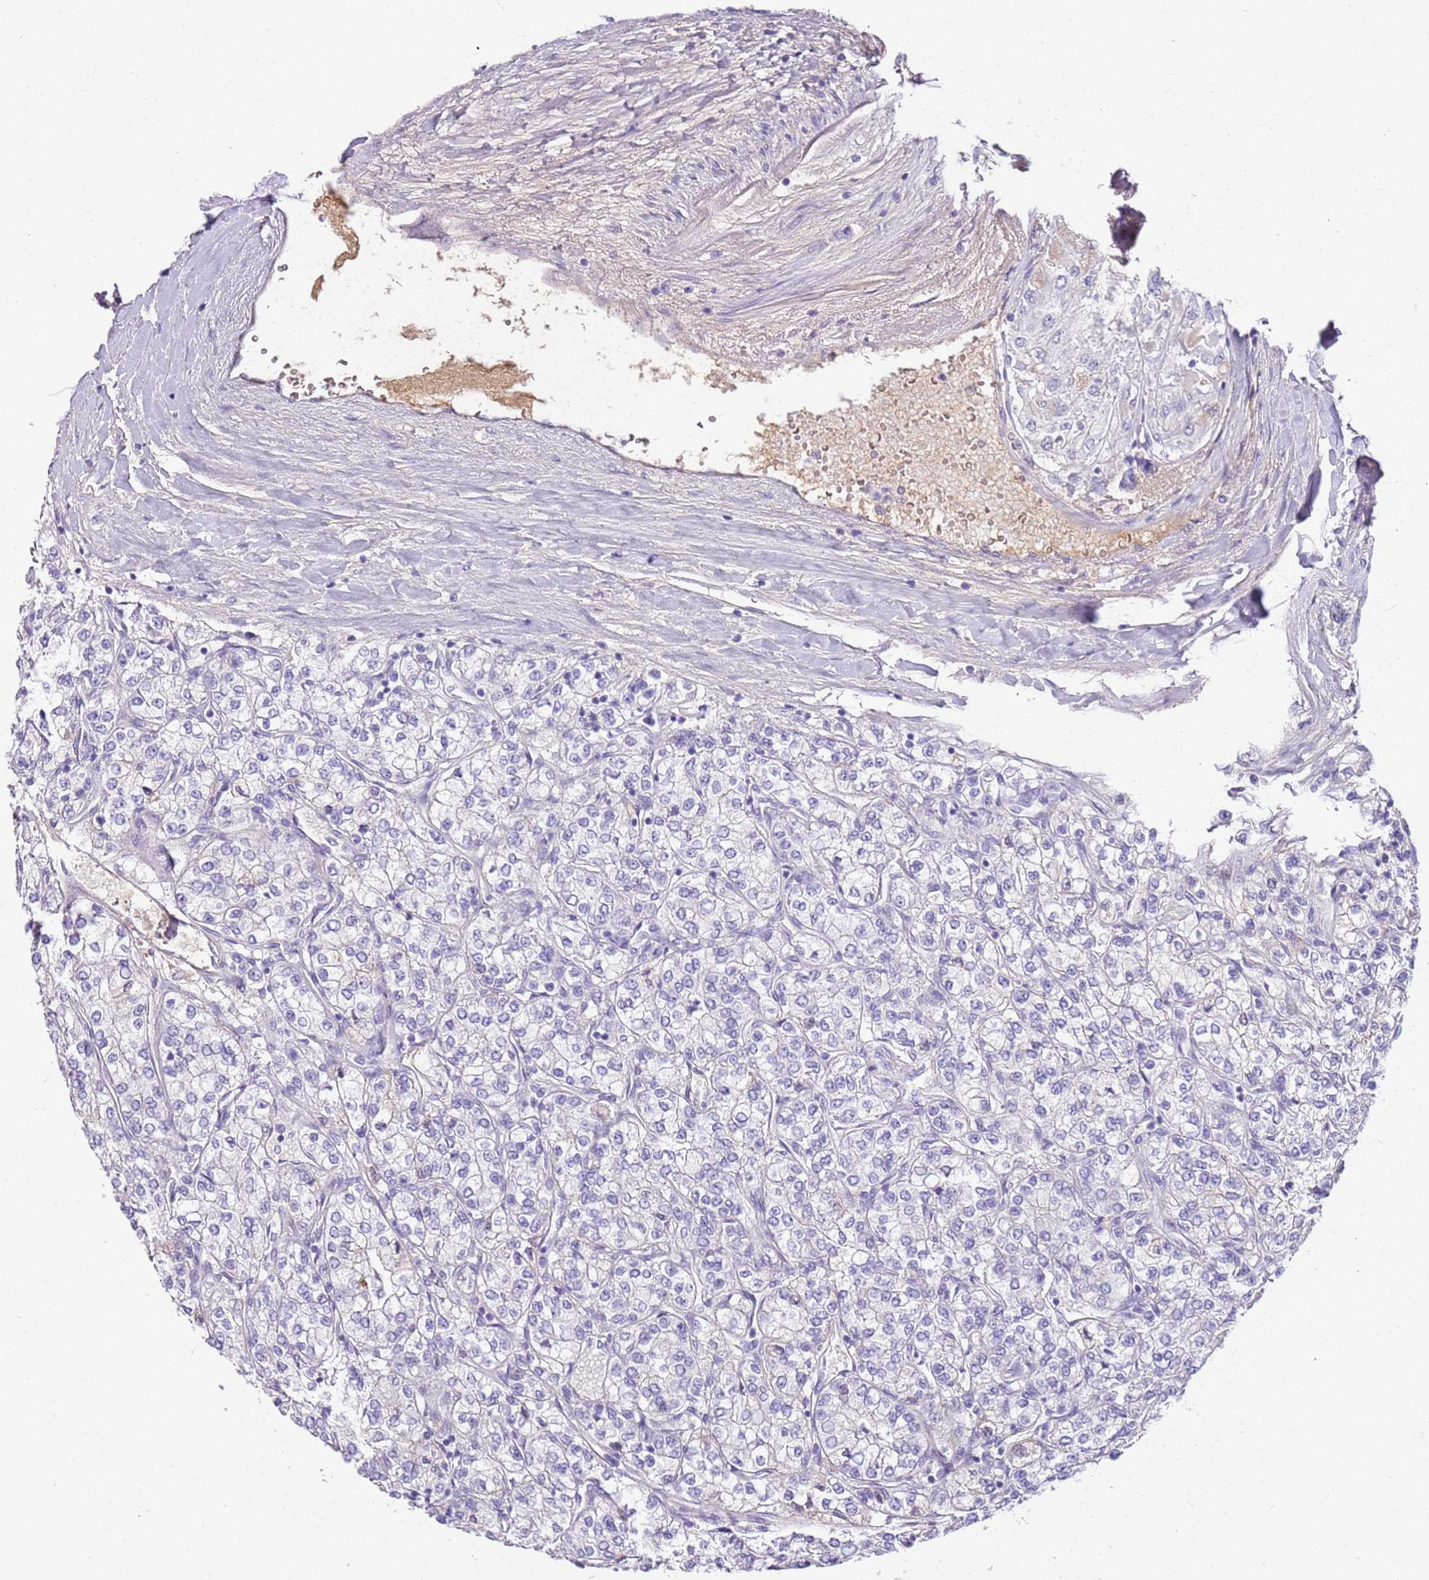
{"staining": {"intensity": "negative", "quantity": "none", "location": "none"}, "tissue": "renal cancer", "cell_type": "Tumor cells", "image_type": "cancer", "snomed": [{"axis": "morphology", "description": "Adenocarcinoma, NOS"}, {"axis": "topography", "description": "Kidney"}], "caption": "Protein analysis of renal cancer (adenocarcinoma) demonstrates no significant expression in tumor cells.", "gene": "IGKV3D-11", "patient": {"sex": "male", "age": 80}}